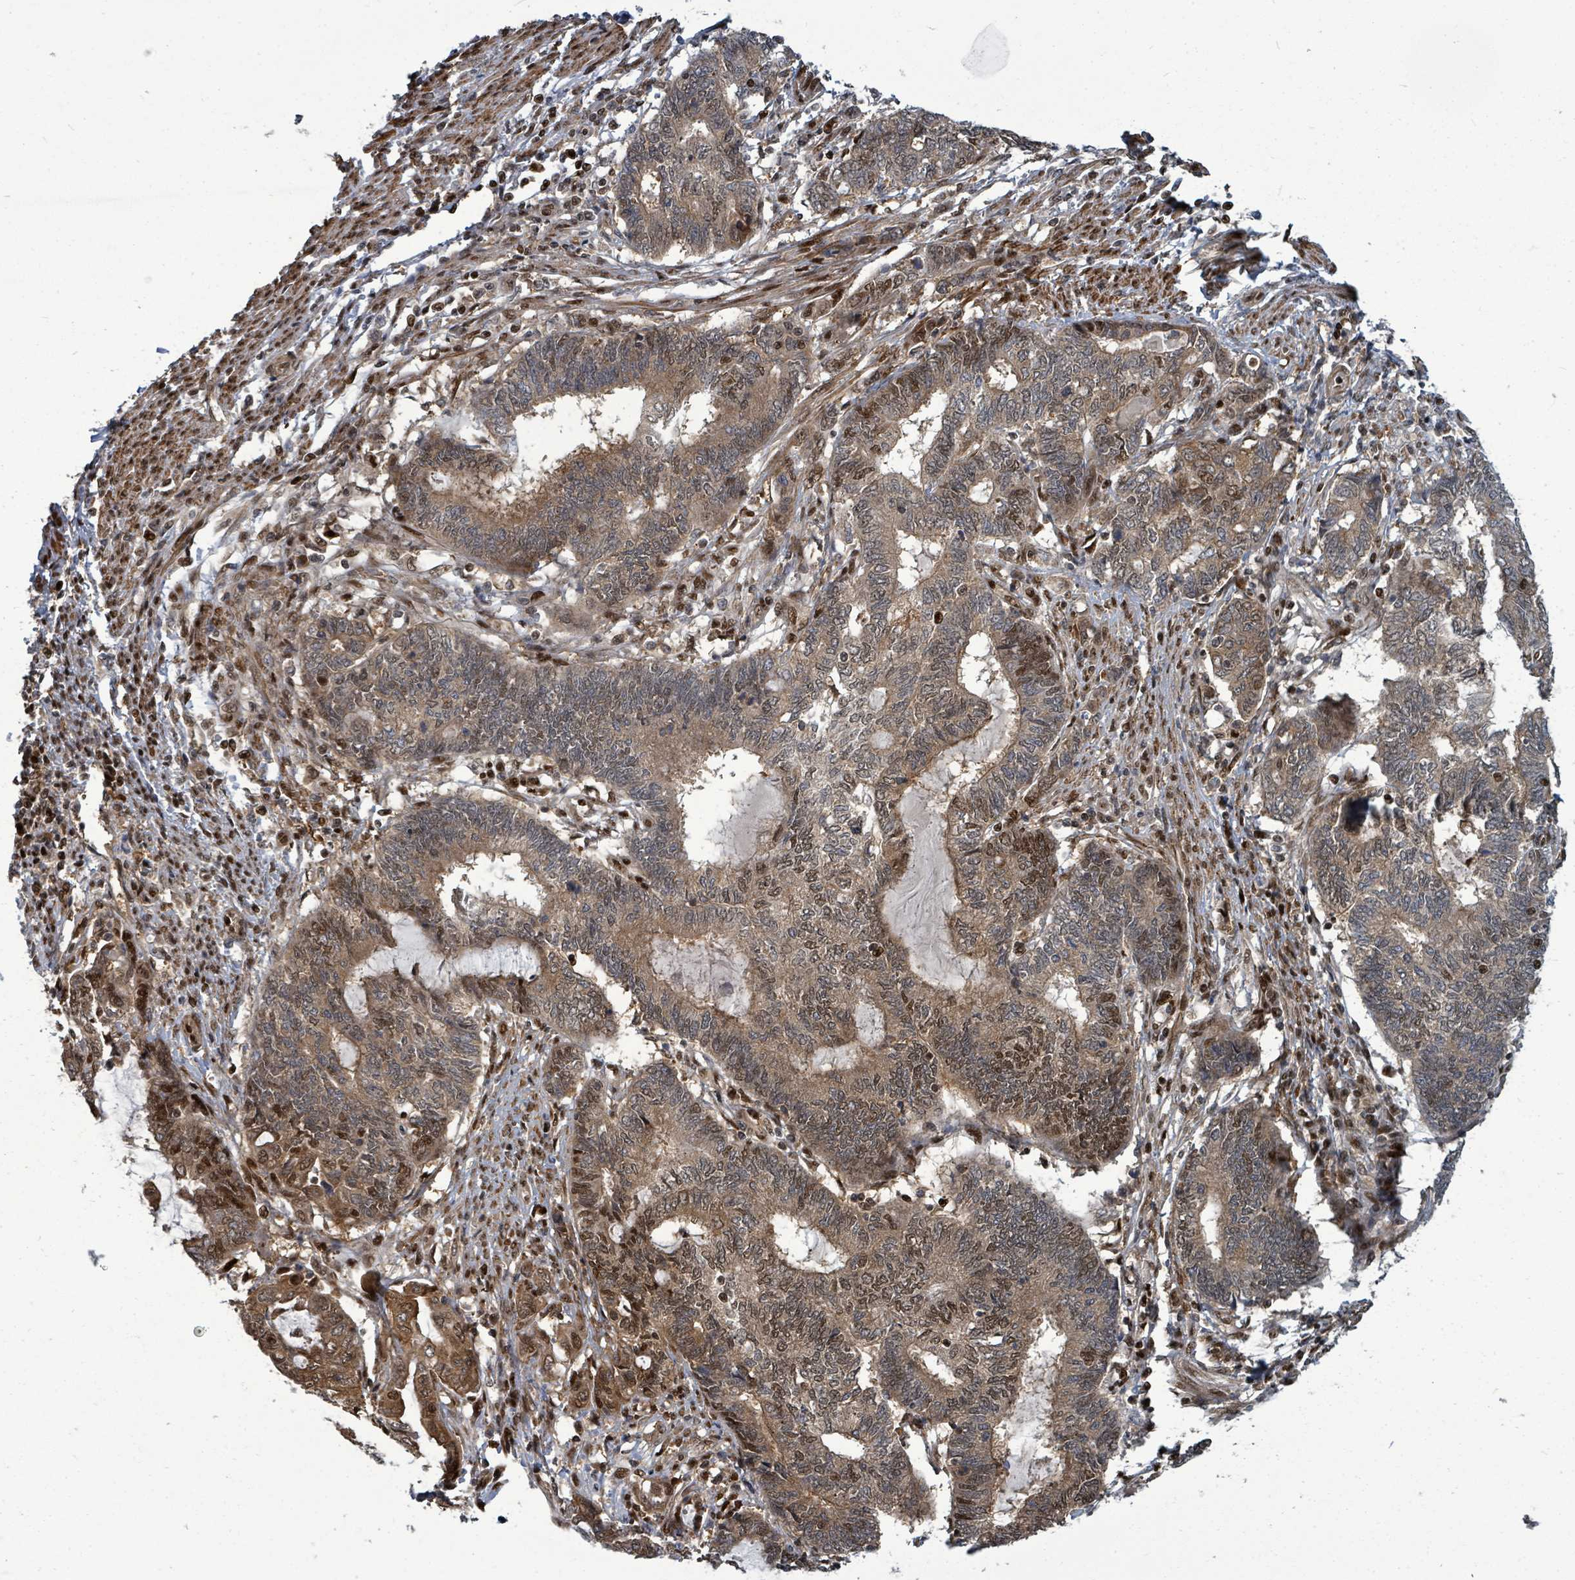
{"staining": {"intensity": "moderate", "quantity": ">75%", "location": "cytoplasmic/membranous,nuclear"}, "tissue": "endometrial cancer", "cell_type": "Tumor cells", "image_type": "cancer", "snomed": [{"axis": "morphology", "description": "Adenocarcinoma, NOS"}, {"axis": "topography", "description": "Uterus"}, {"axis": "topography", "description": "Endometrium"}], "caption": "Immunohistochemistry (IHC) staining of endometrial adenocarcinoma, which displays medium levels of moderate cytoplasmic/membranous and nuclear positivity in about >75% of tumor cells indicating moderate cytoplasmic/membranous and nuclear protein expression. The staining was performed using DAB (brown) for protein detection and nuclei were counterstained in hematoxylin (blue).", "gene": "TRDMT1", "patient": {"sex": "female", "age": 70}}